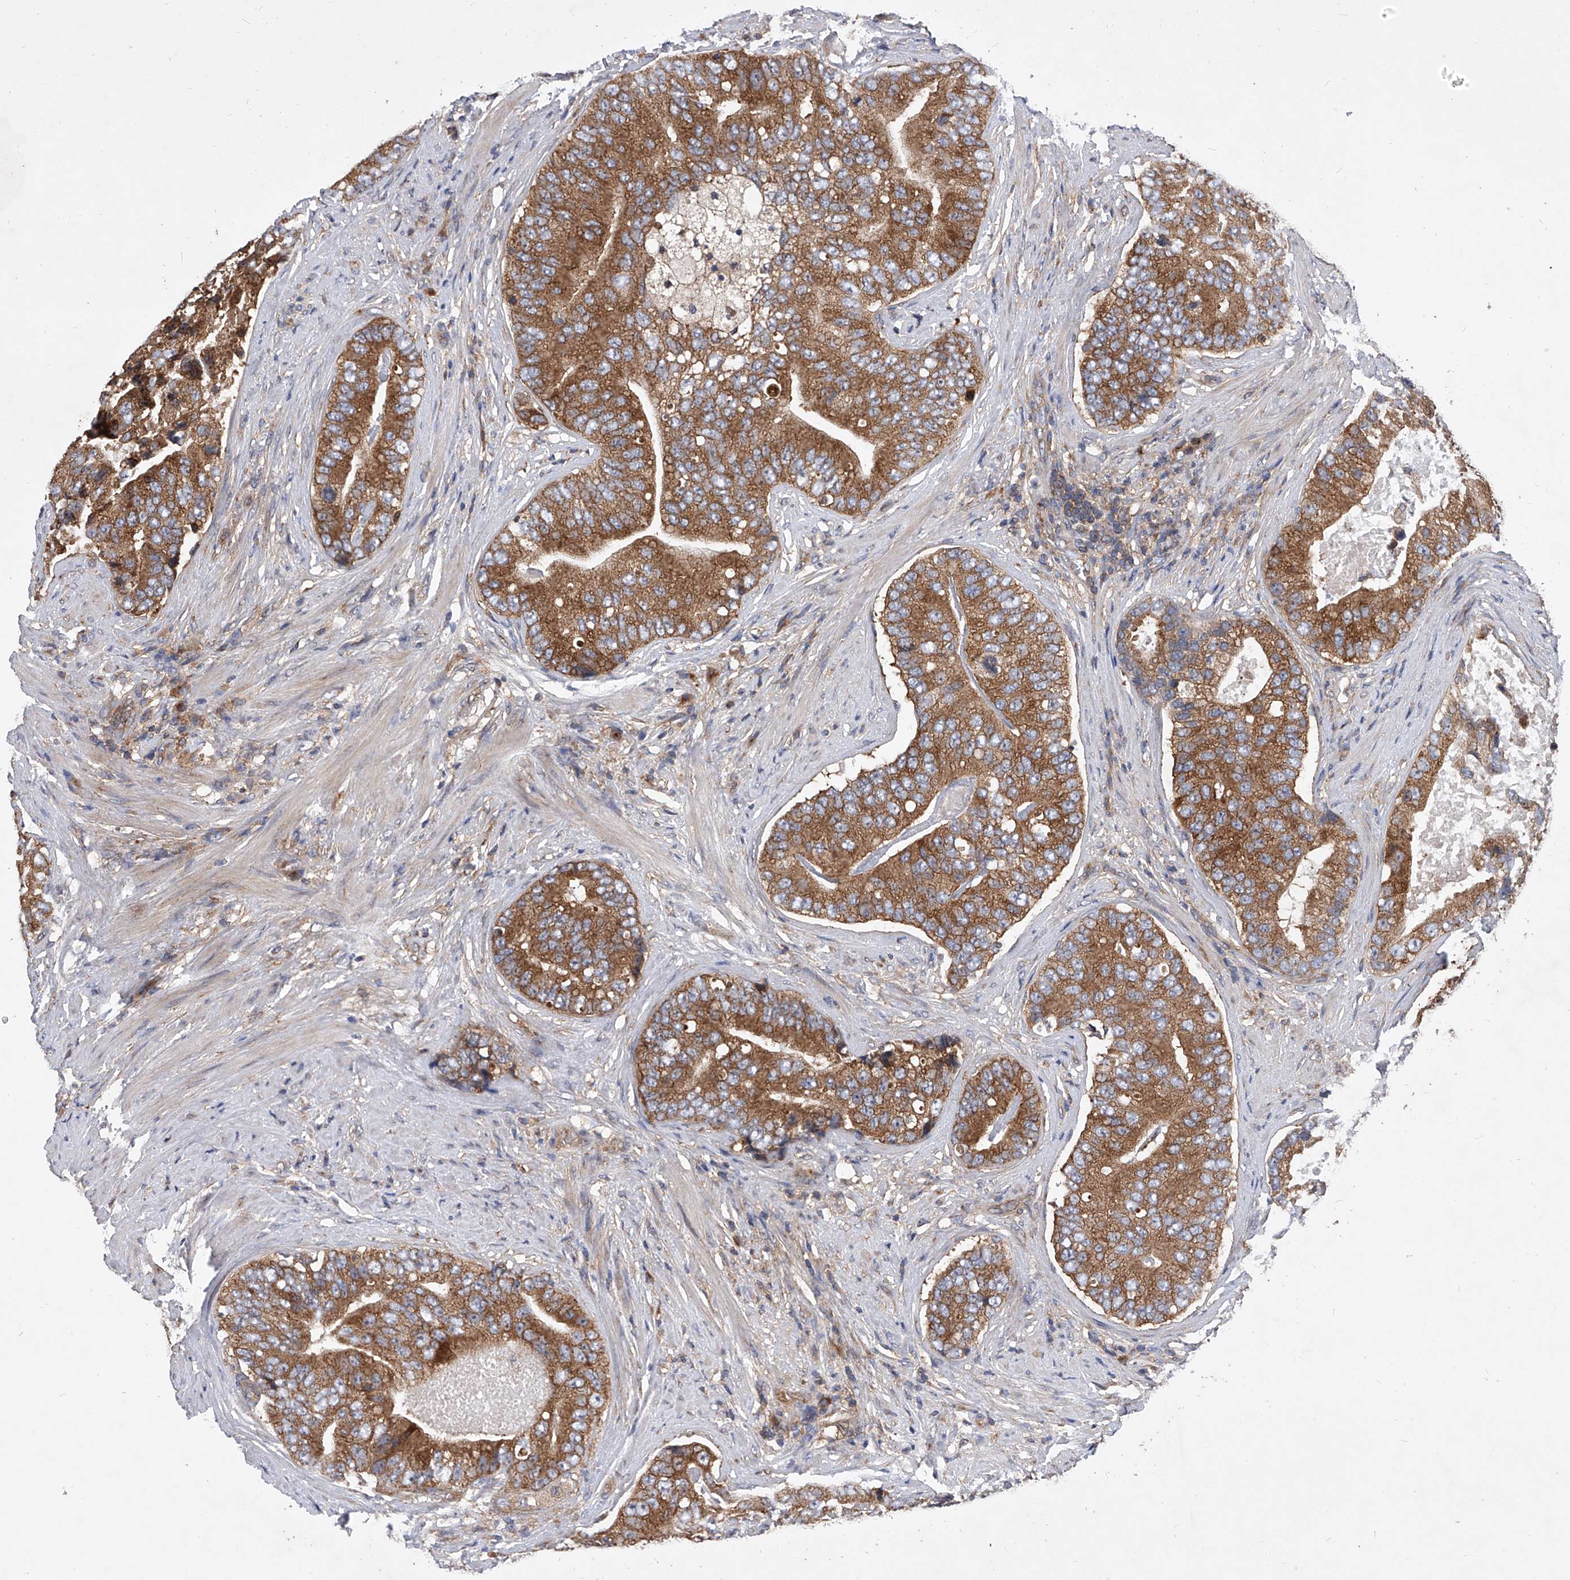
{"staining": {"intensity": "strong", "quantity": ">75%", "location": "cytoplasmic/membranous"}, "tissue": "prostate cancer", "cell_type": "Tumor cells", "image_type": "cancer", "snomed": [{"axis": "morphology", "description": "Adenocarcinoma, High grade"}, {"axis": "topography", "description": "Prostate"}], "caption": "A high-resolution image shows immunohistochemistry staining of prostate cancer (adenocarcinoma (high-grade)), which demonstrates strong cytoplasmic/membranous staining in approximately >75% of tumor cells. The staining was performed using DAB, with brown indicating positive protein expression. Nuclei are stained blue with hematoxylin.", "gene": "CFAP410", "patient": {"sex": "male", "age": 70}}